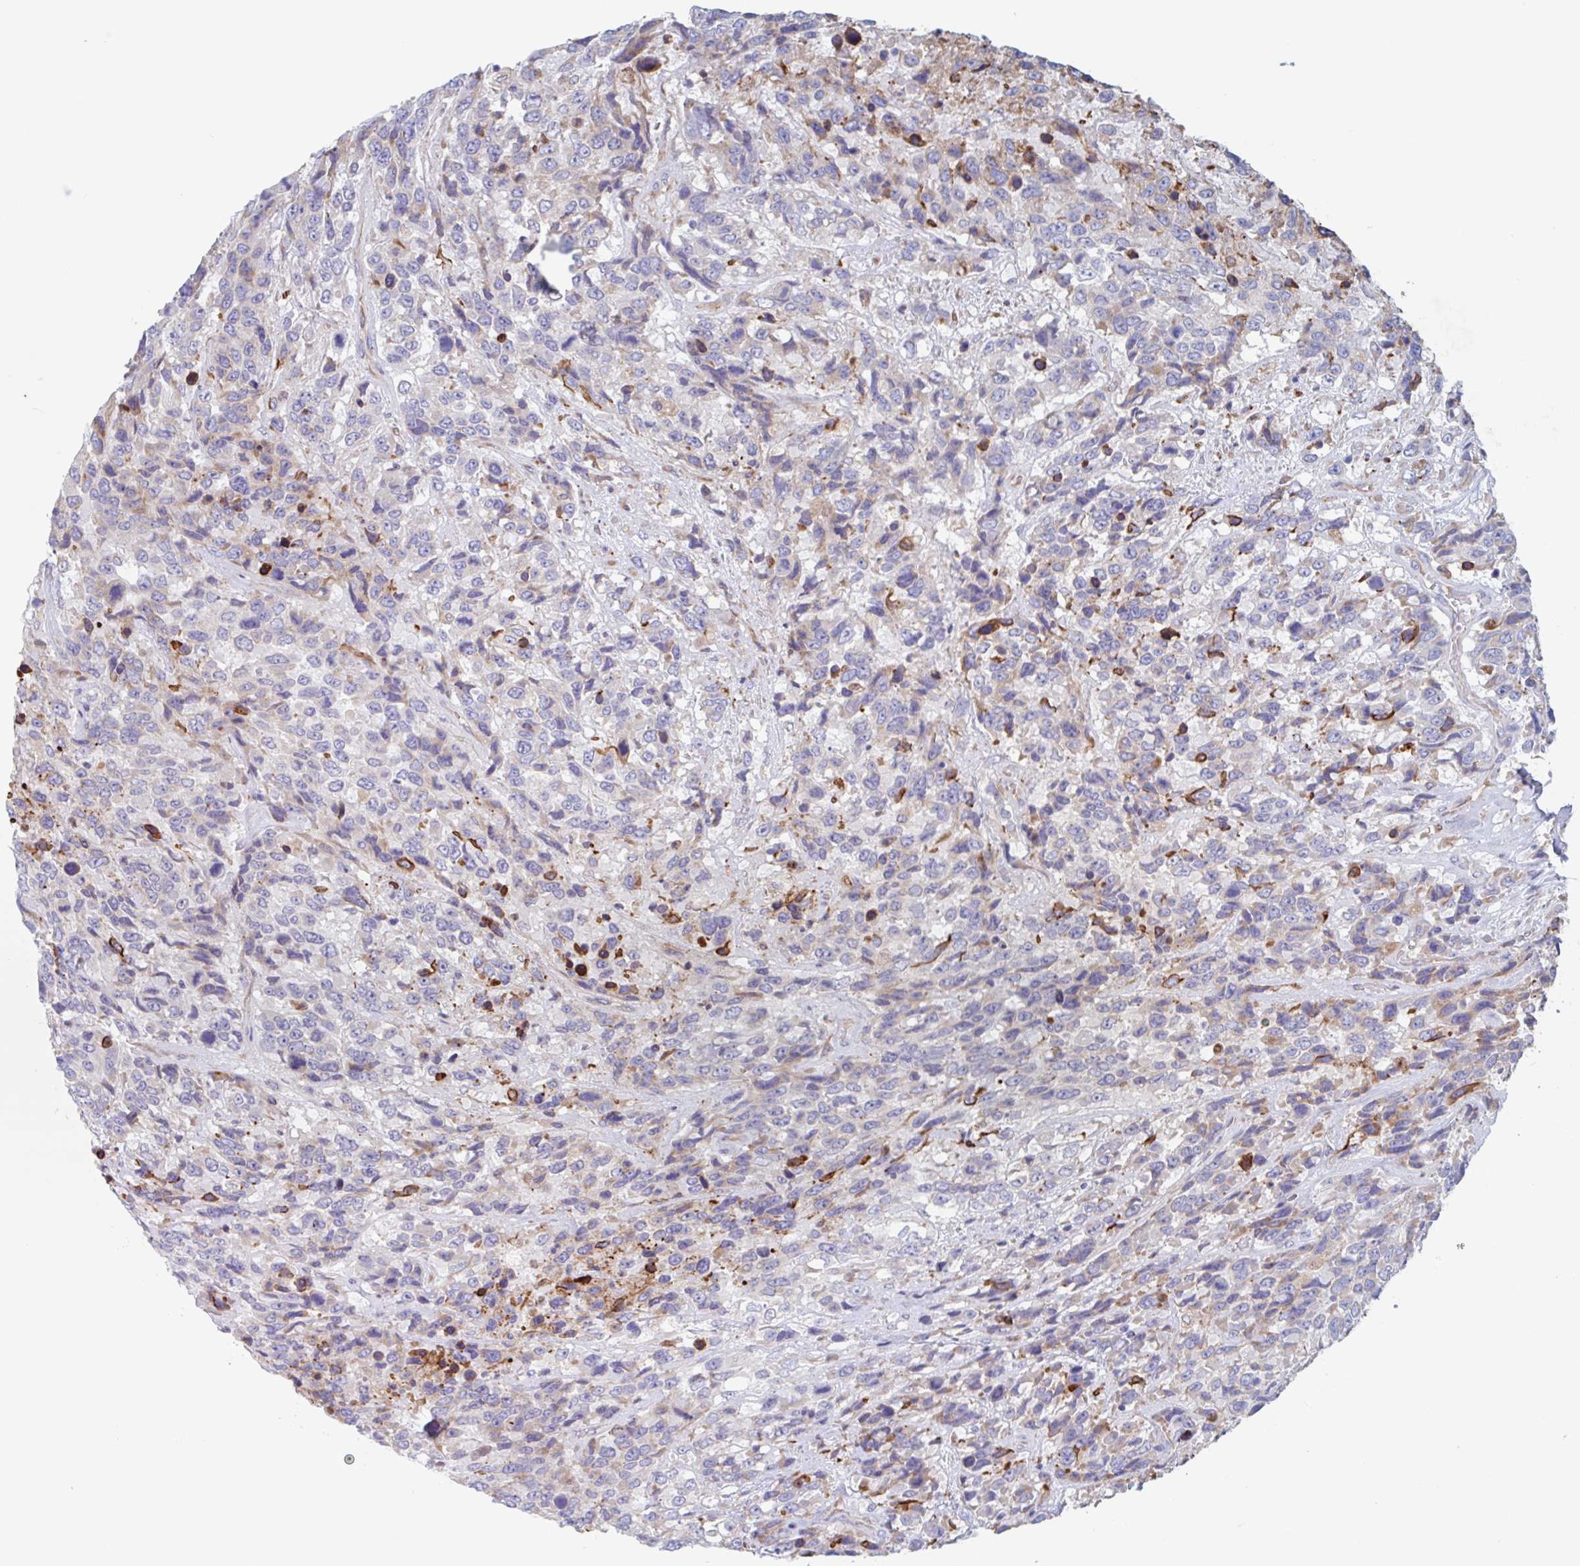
{"staining": {"intensity": "strong", "quantity": "<25%", "location": "cytoplasmic/membranous"}, "tissue": "urothelial cancer", "cell_type": "Tumor cells", "image_type": "cancer", "snomed": [{"axis": "morphology", "description": "Urothelial carcinoma, High grade"}, {"axis": "topography", "description": "Urinary bladder"}], "caption": "Tumor cells display medium levels of strong cytoplasmic/membranous expression in approximately <25% of cells in urothelial cancer.", "gene": "MANBA", "patient": {"sex": "female", "age": 70}}